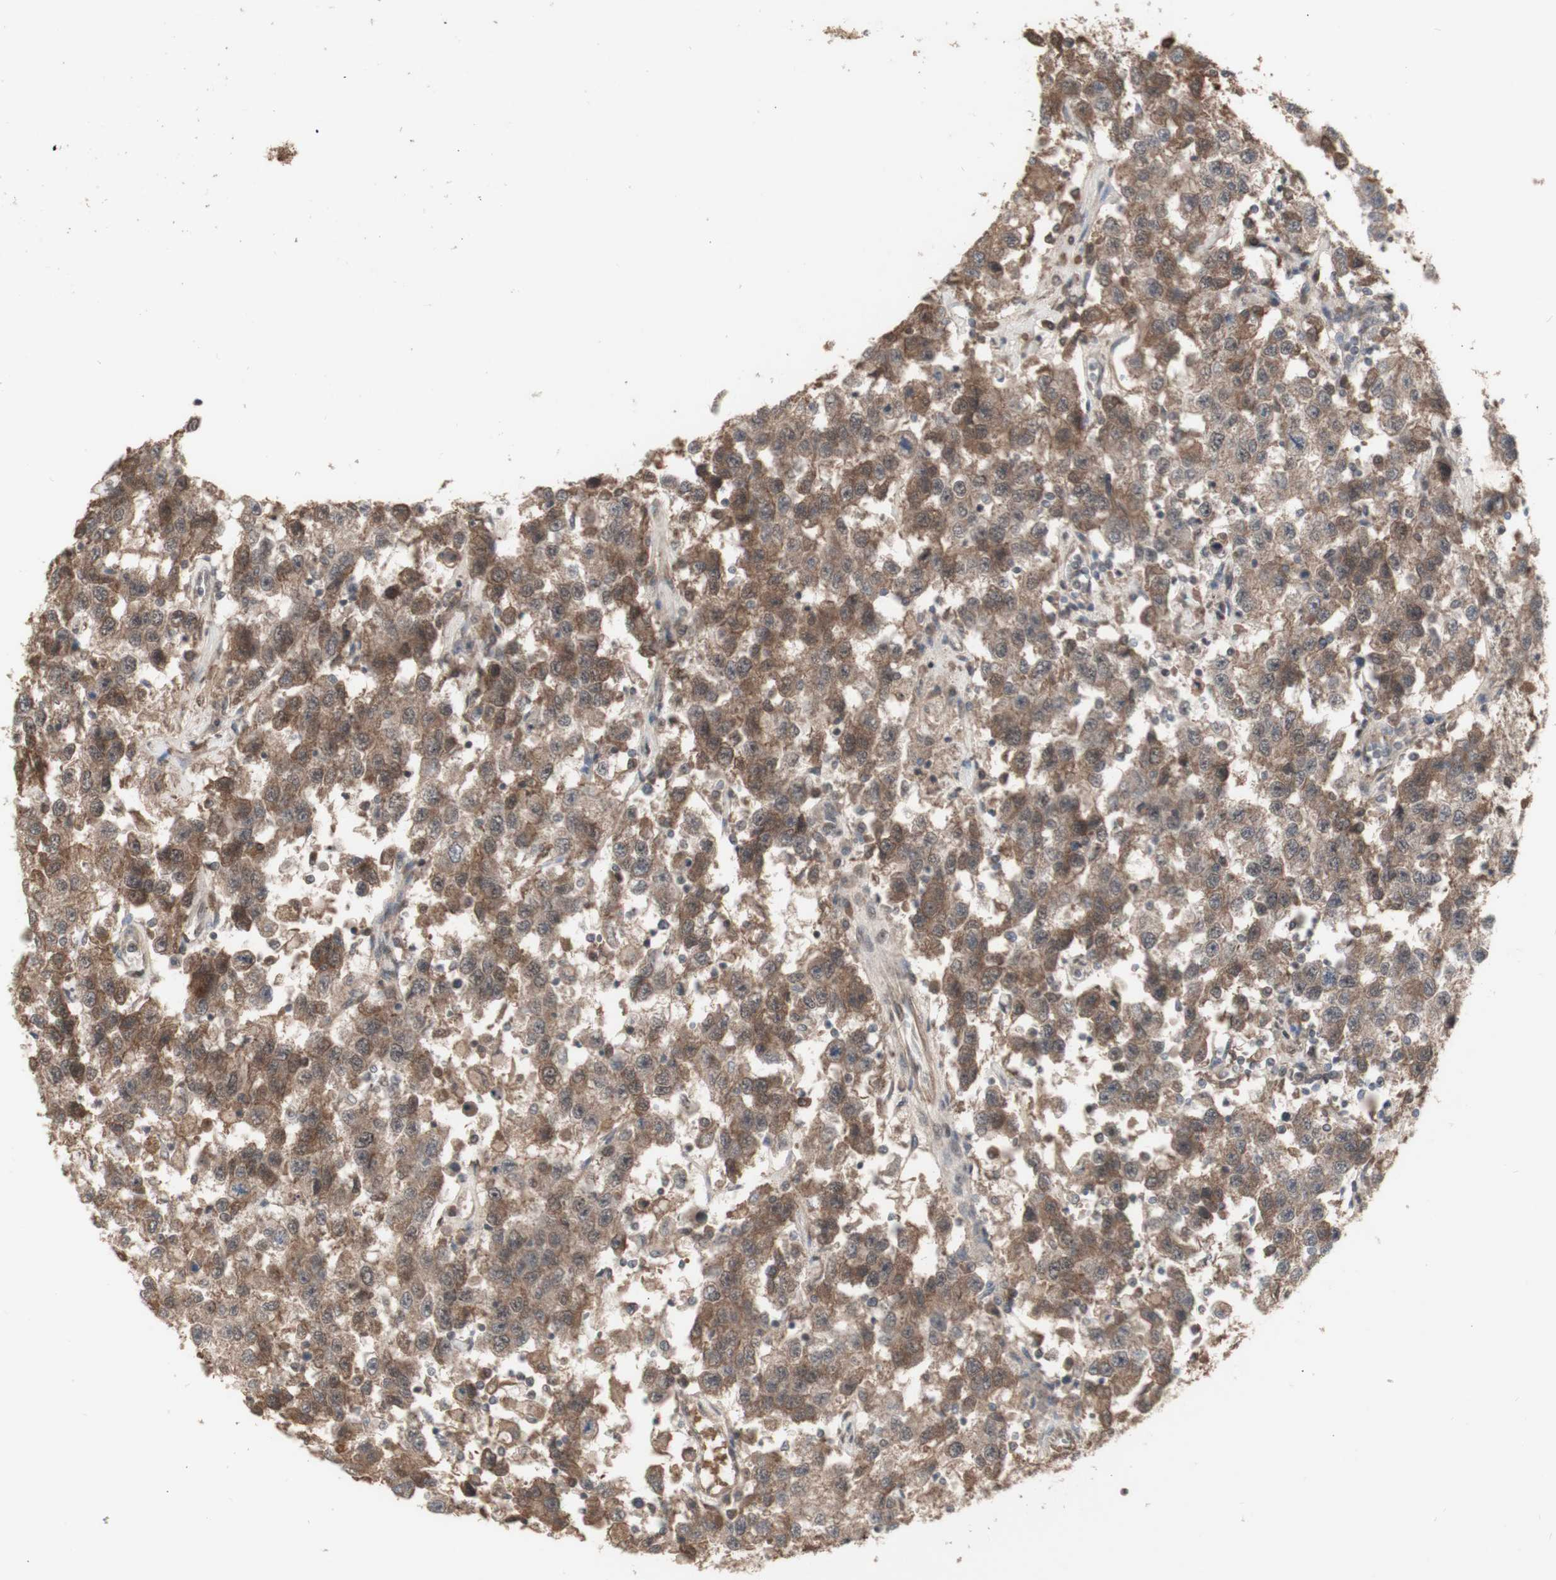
{"staining": {"intensity": "moderate", "quantity": ">75%", "location": "cytoplasmic/membranous"}, "tissue": "testis cancer", "cell_type": "Tumor cells", "image_type": "cancer", "snomed": [{"axis": "morphology", "description": "Seminoma, NOS"}, {"axis": "topography", "description": "Testis"}], "caption": "Human testis cancer stained for a protein (brown) exhibits moderate cytoplasmic/membranous positive staining in approximately >75% of tumor cells.", "gene": "ALOX12", "patient": {"sex": "male", "age": 41}}